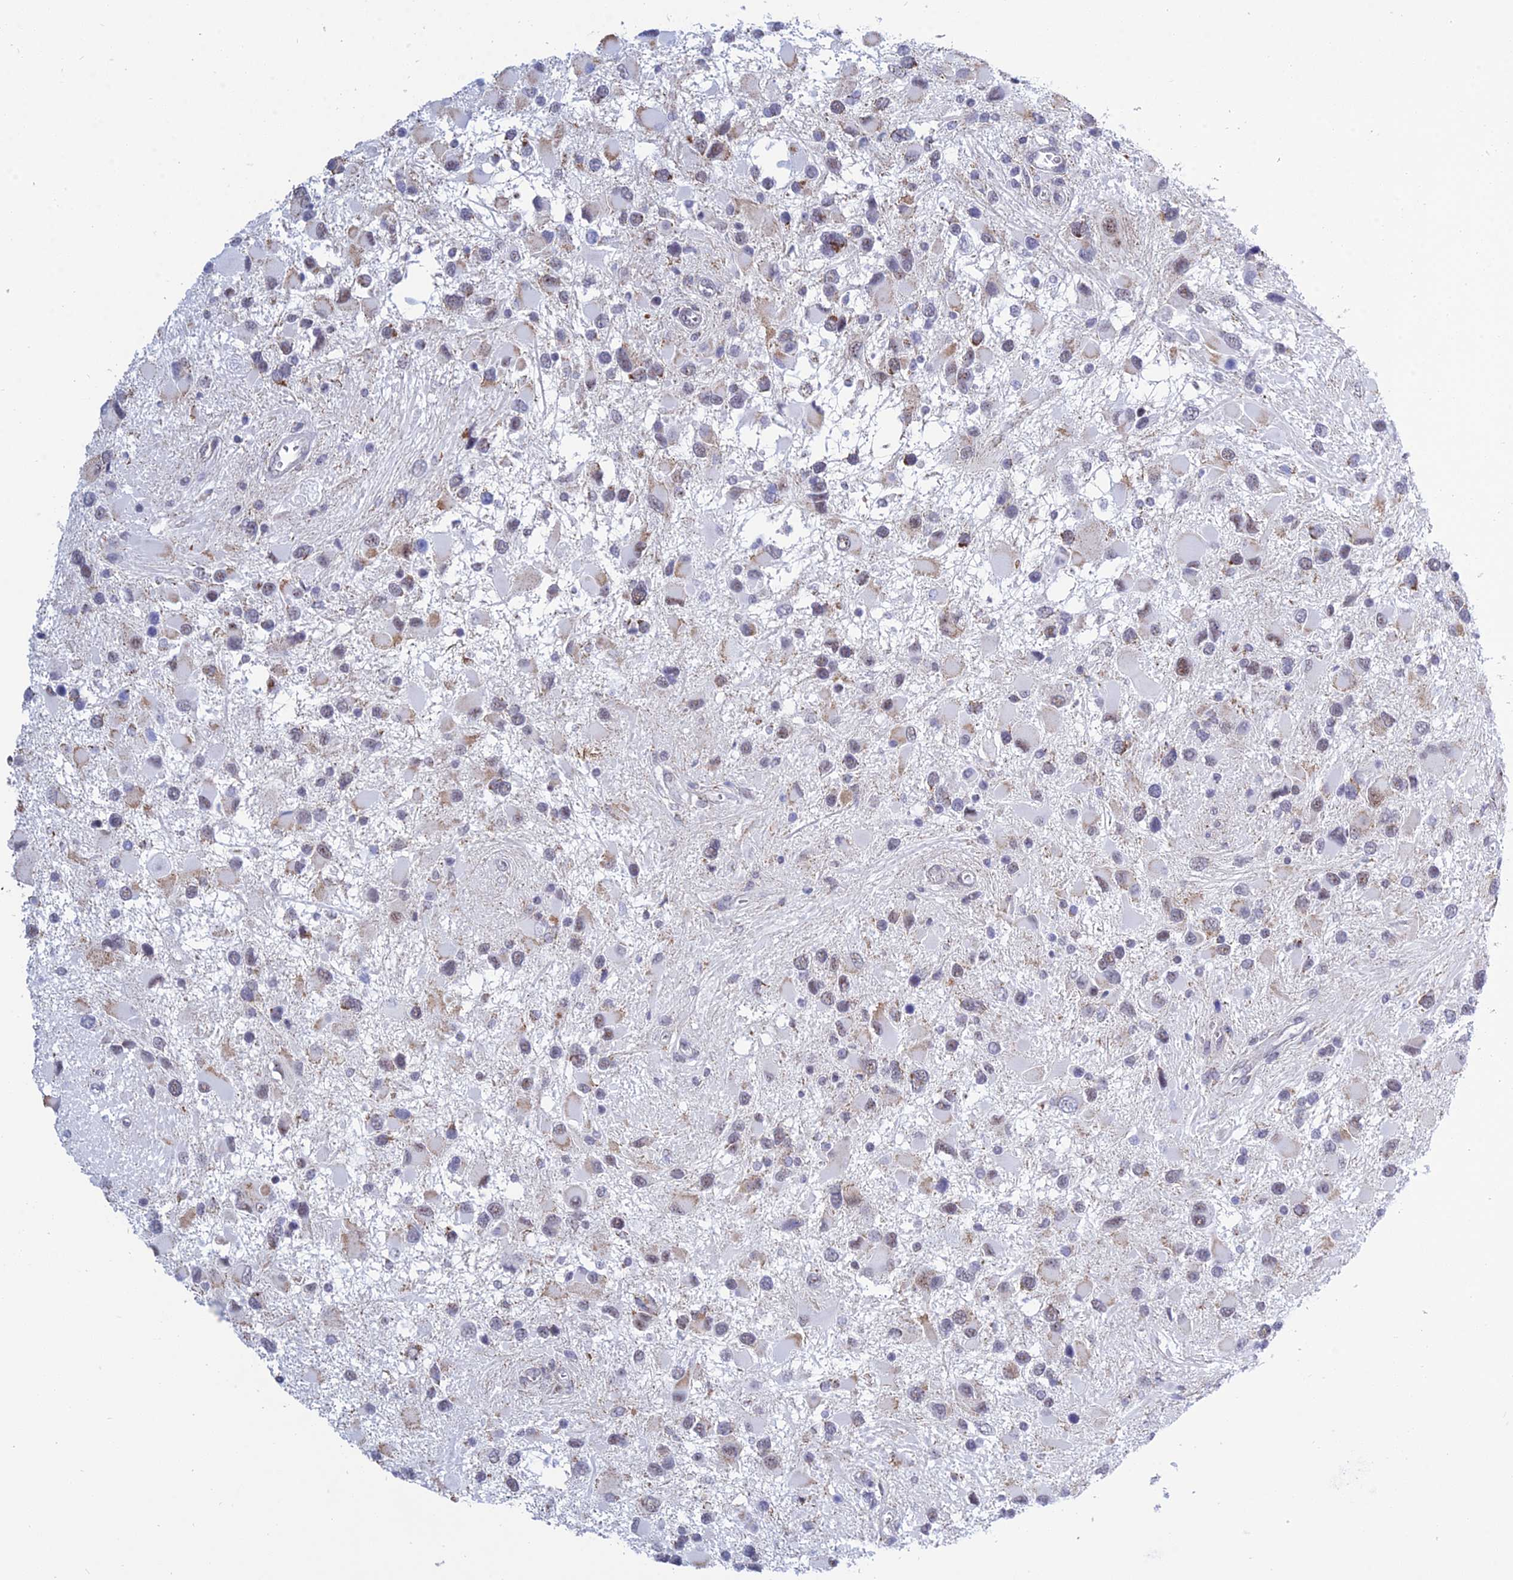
{"staining": {"intensity": "weak", "quantity": "<25%", "location": "nuclear"}, "tissue": "glioma", "cell_type": "Tumor cells", "image_type": "cancer", "snomed": [{"axis": "morphology", "description": "Glioma, malignant, High grade"}, {"axis": "topography", "description": "Brain"}], "caption": "Glioma was stained to show a protein in brown. There is no significant expression in tumor cells.", "gene": "KLF14", "patient": {"sex": "male", "age": 53}}